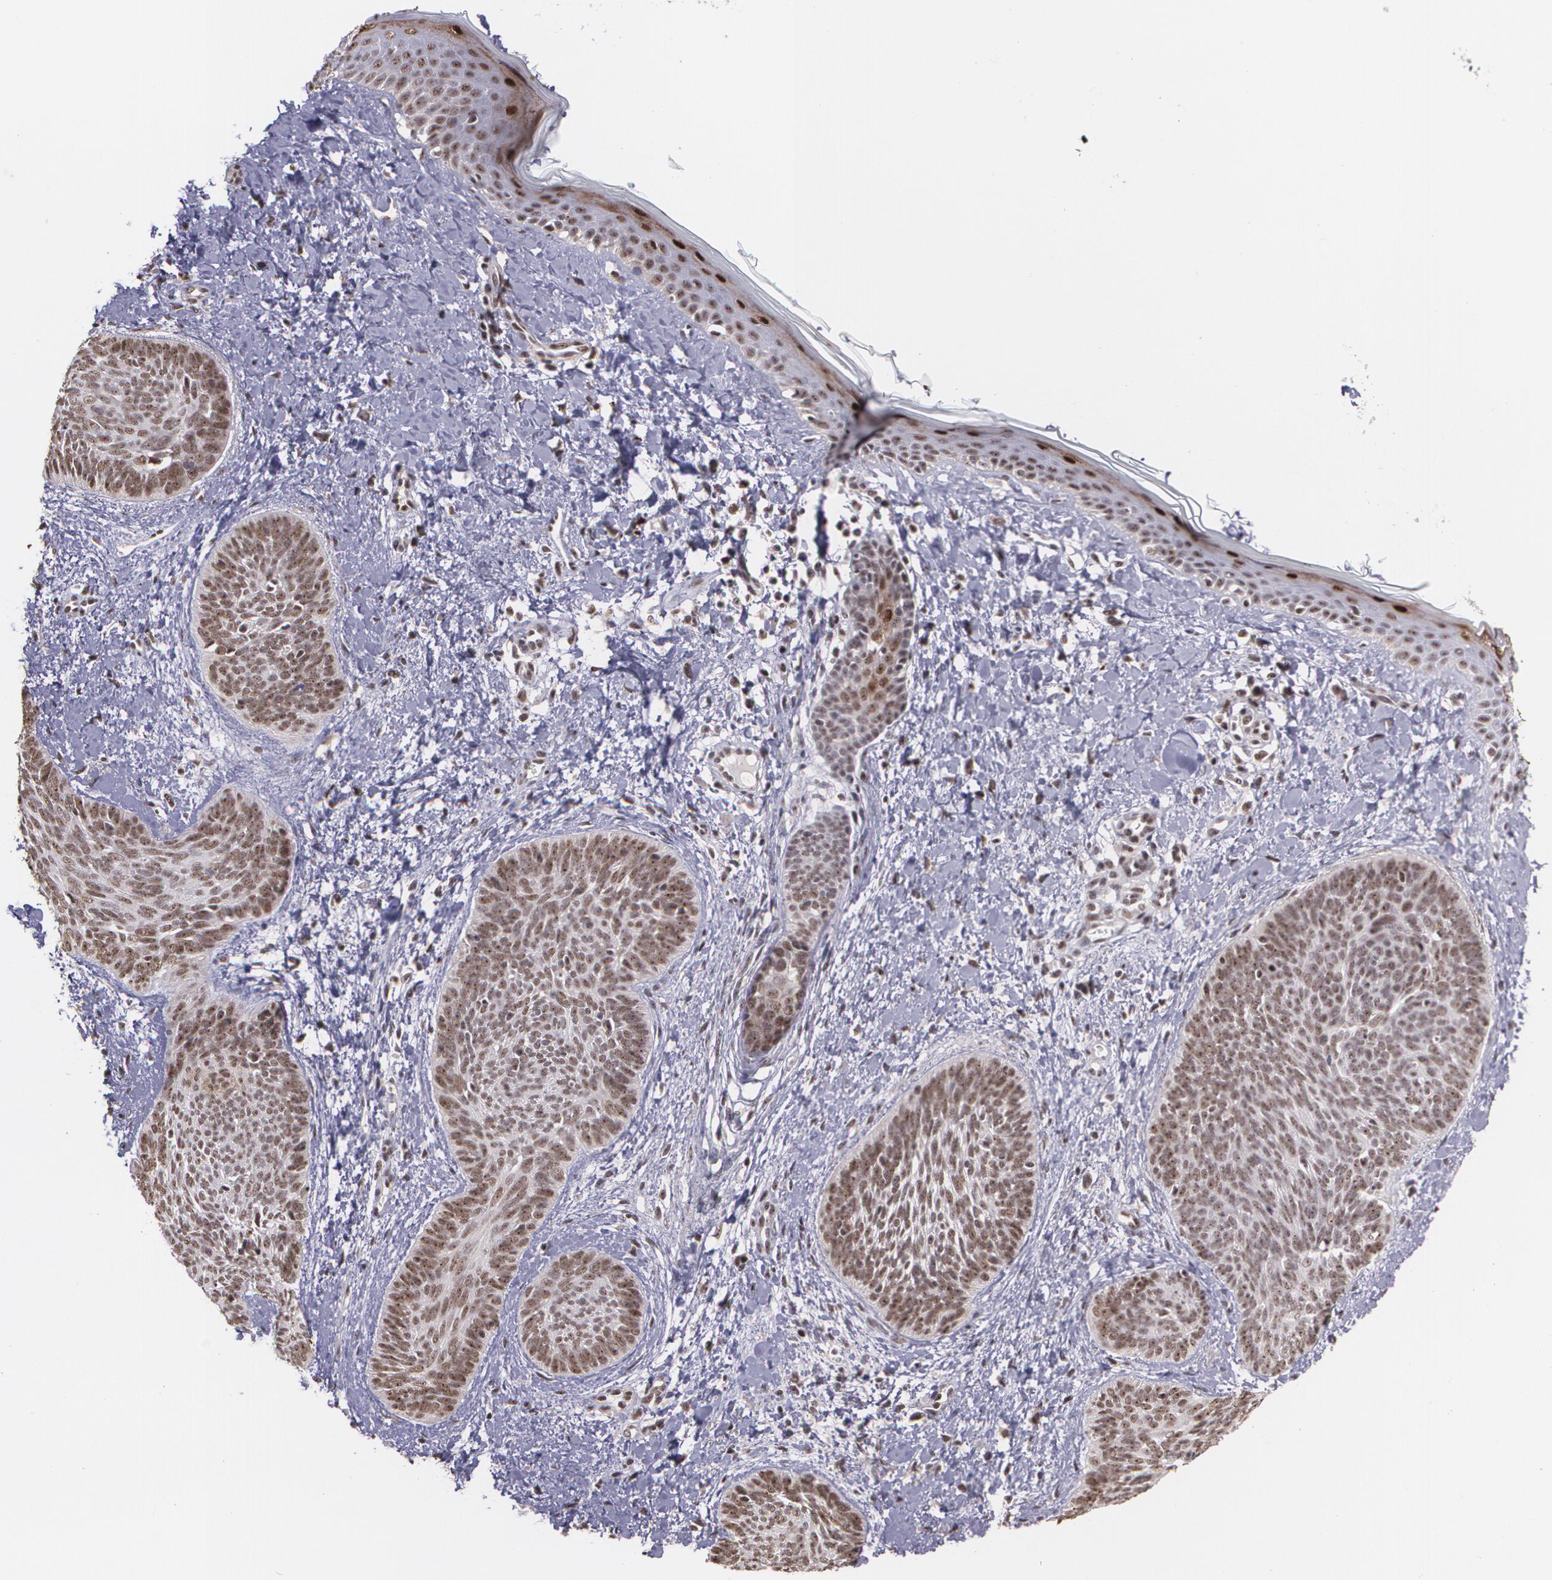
{"staining": {"intensity": "moderate", "quantity": ">75%", "location": "cytoplasmic/membranous,nuclear"}, "tissue": "skin cancer", "cell_type": "Tumor cells", "image_type": "cancer", "snomed": [{"axis": "morphology", "description": "Basal cell carcinoma"}, {"axis": "topography", "description": "Skin"}], "caption": "Basal cell carcinoma (skin) stained with a protein marker demonstrates moderate staining in tumor cells.", "gene": "C6orf15", "patient": {"sex": "female", "age": 81}}